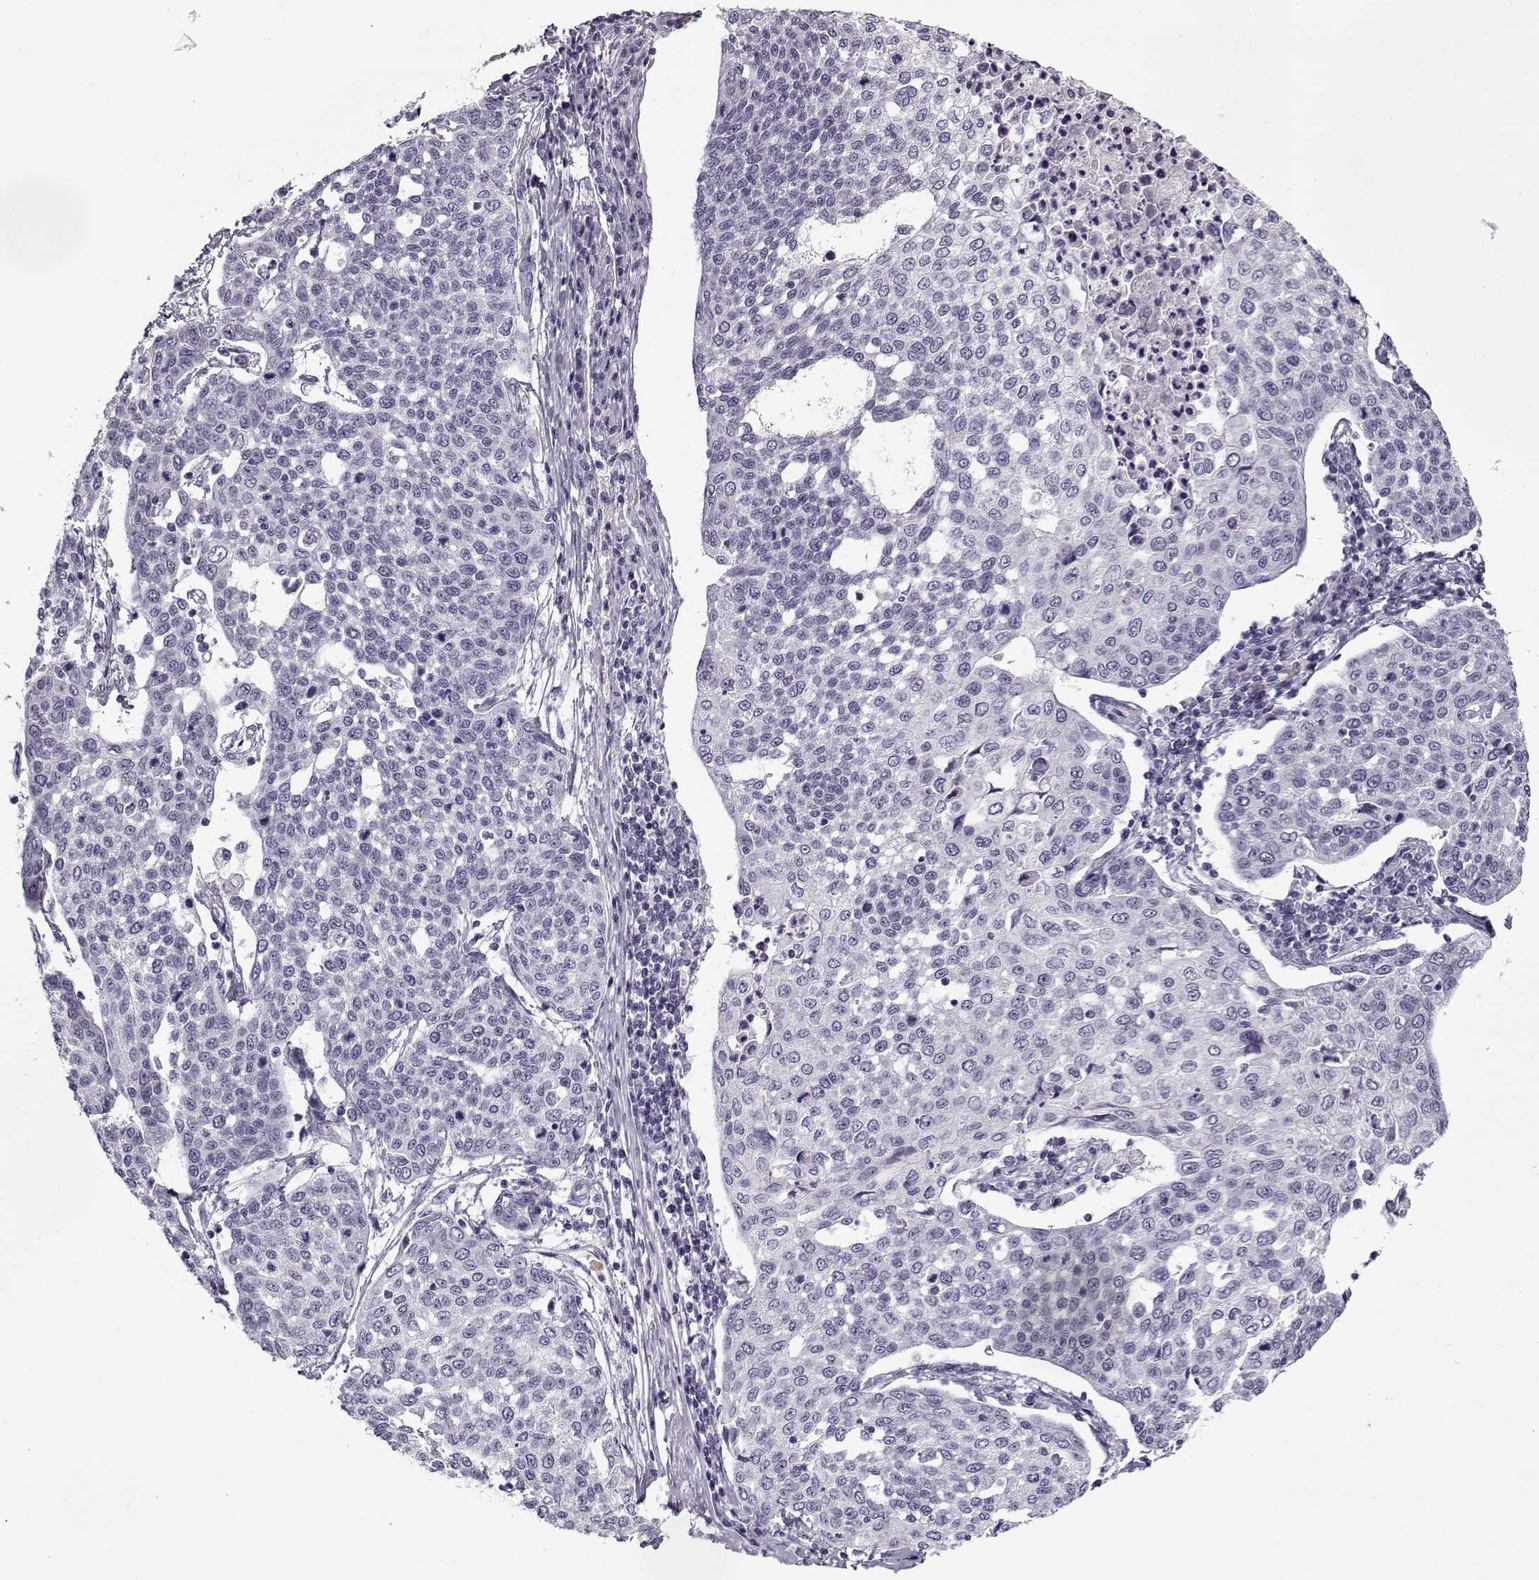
{"staining": {"intensity": "negative", "quantity": "none", "location": "none"}, "tissue": "cervical cancer", "cell_type": "Tumor cells", "image_type": "cancer", "snomed": [{"axis": "morphology", "description": "Squamous cell carcinoma, NOS"}, {"axis": "topography", "description": "Cervix"}], "caption": "The image reveals no staining of tumor cells in cervical squamous cell carcinoma. Brightfield microscopy of IHC stained with DAB (brown) and hematoxylin (blue), captured at high magnification.", "gene": "SNCA", "patient": {"sex": "female", "age": 34}}